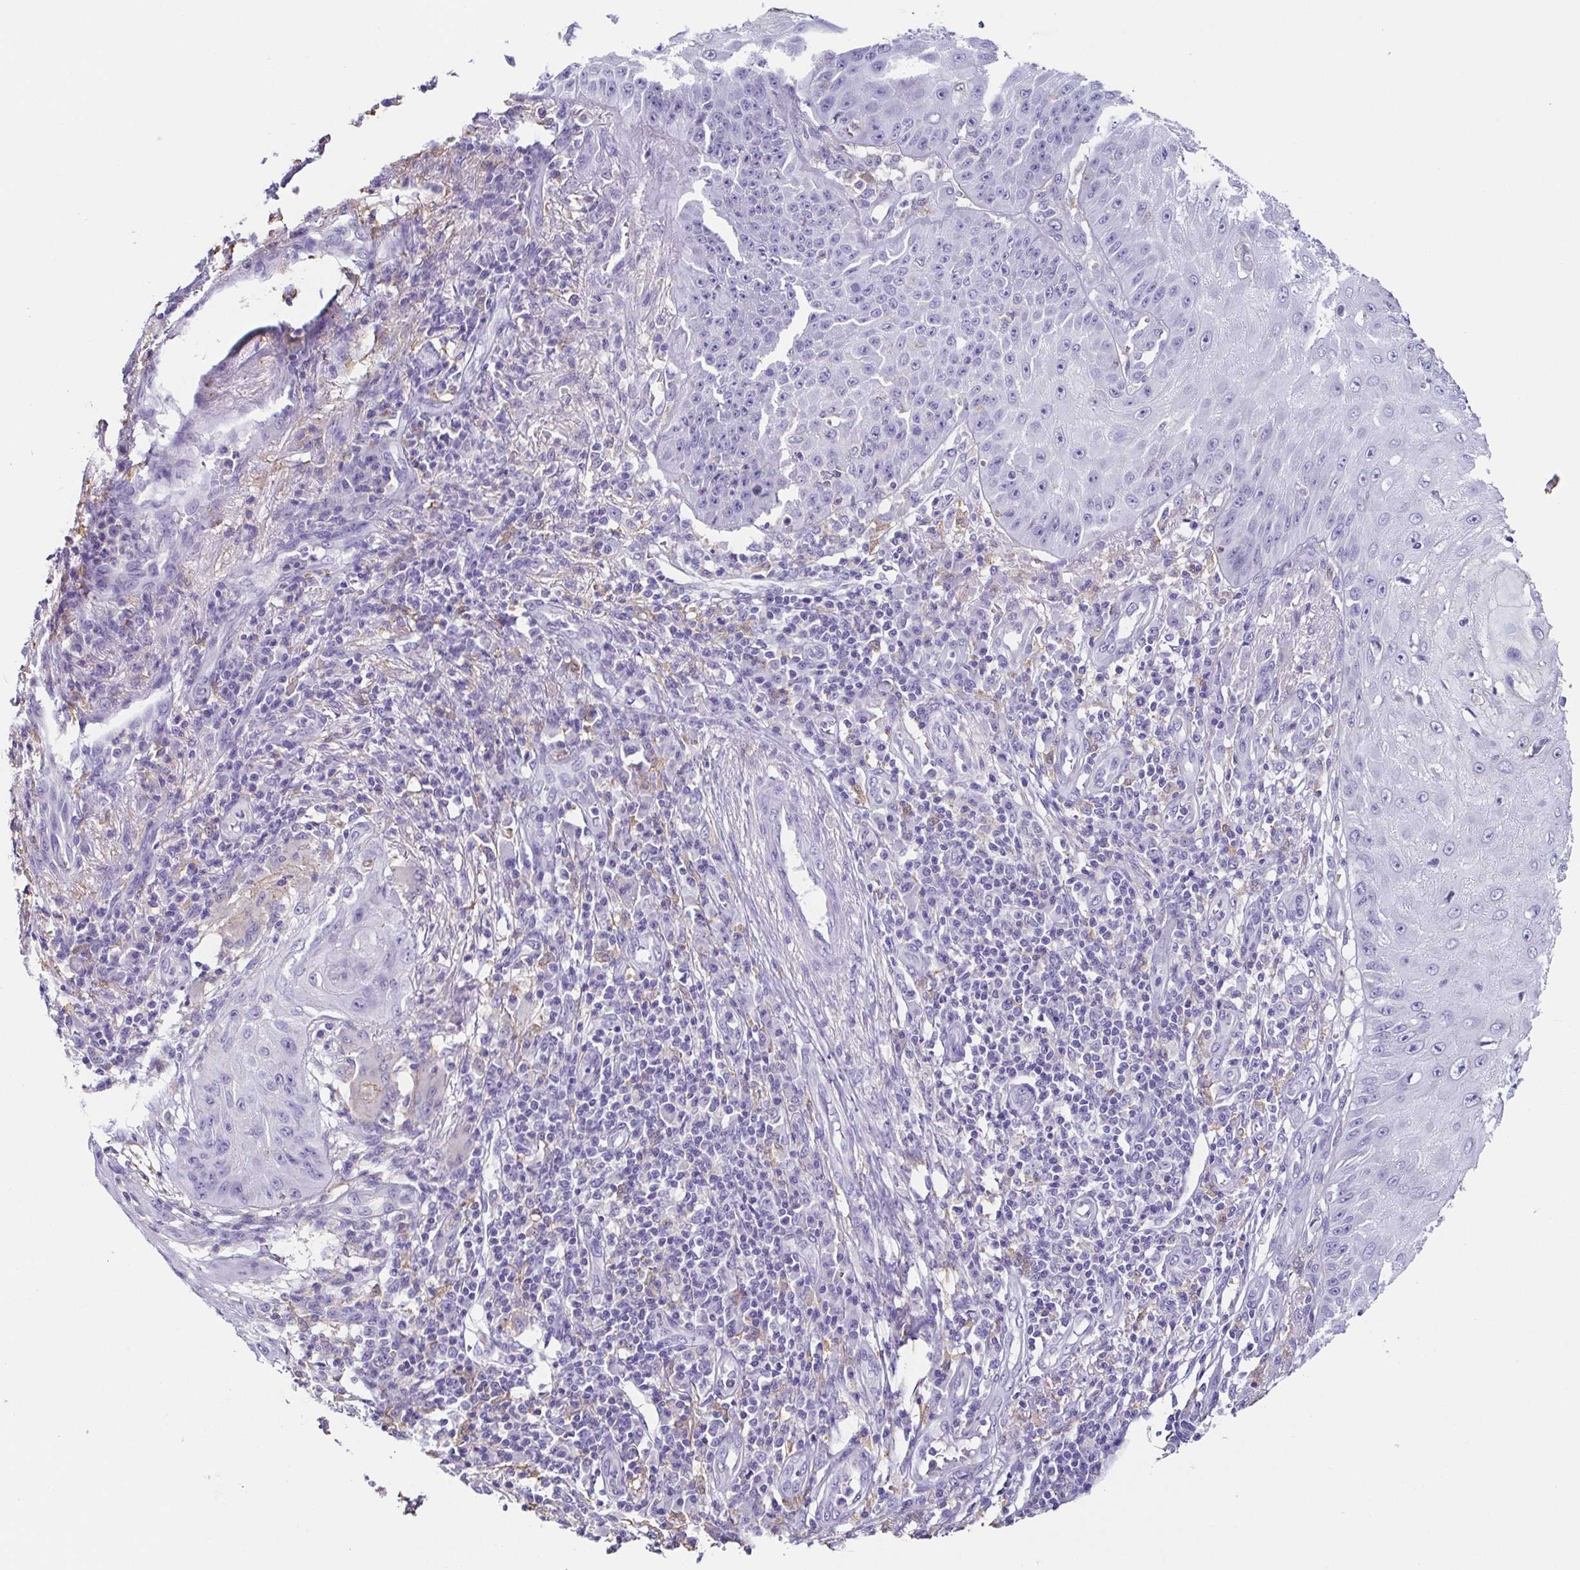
{"staining": {"intensity": "negative", "quantity": "none", "location": "none"}, "tissue": "skin cancer", "cell_type": "Tumor cells", "image_type": "cancer", "snomed": [{"axis": "morphology", "description": "Squamous cell carcinoma, NOS"}, {"axis": "topography", "description": "Skin"}], "caption": "The photomicrograph displays no significant expression in tumor cells of skin cancer.", "gene": "ANXA10", "patient": {"sex": "male", "age": 70}}